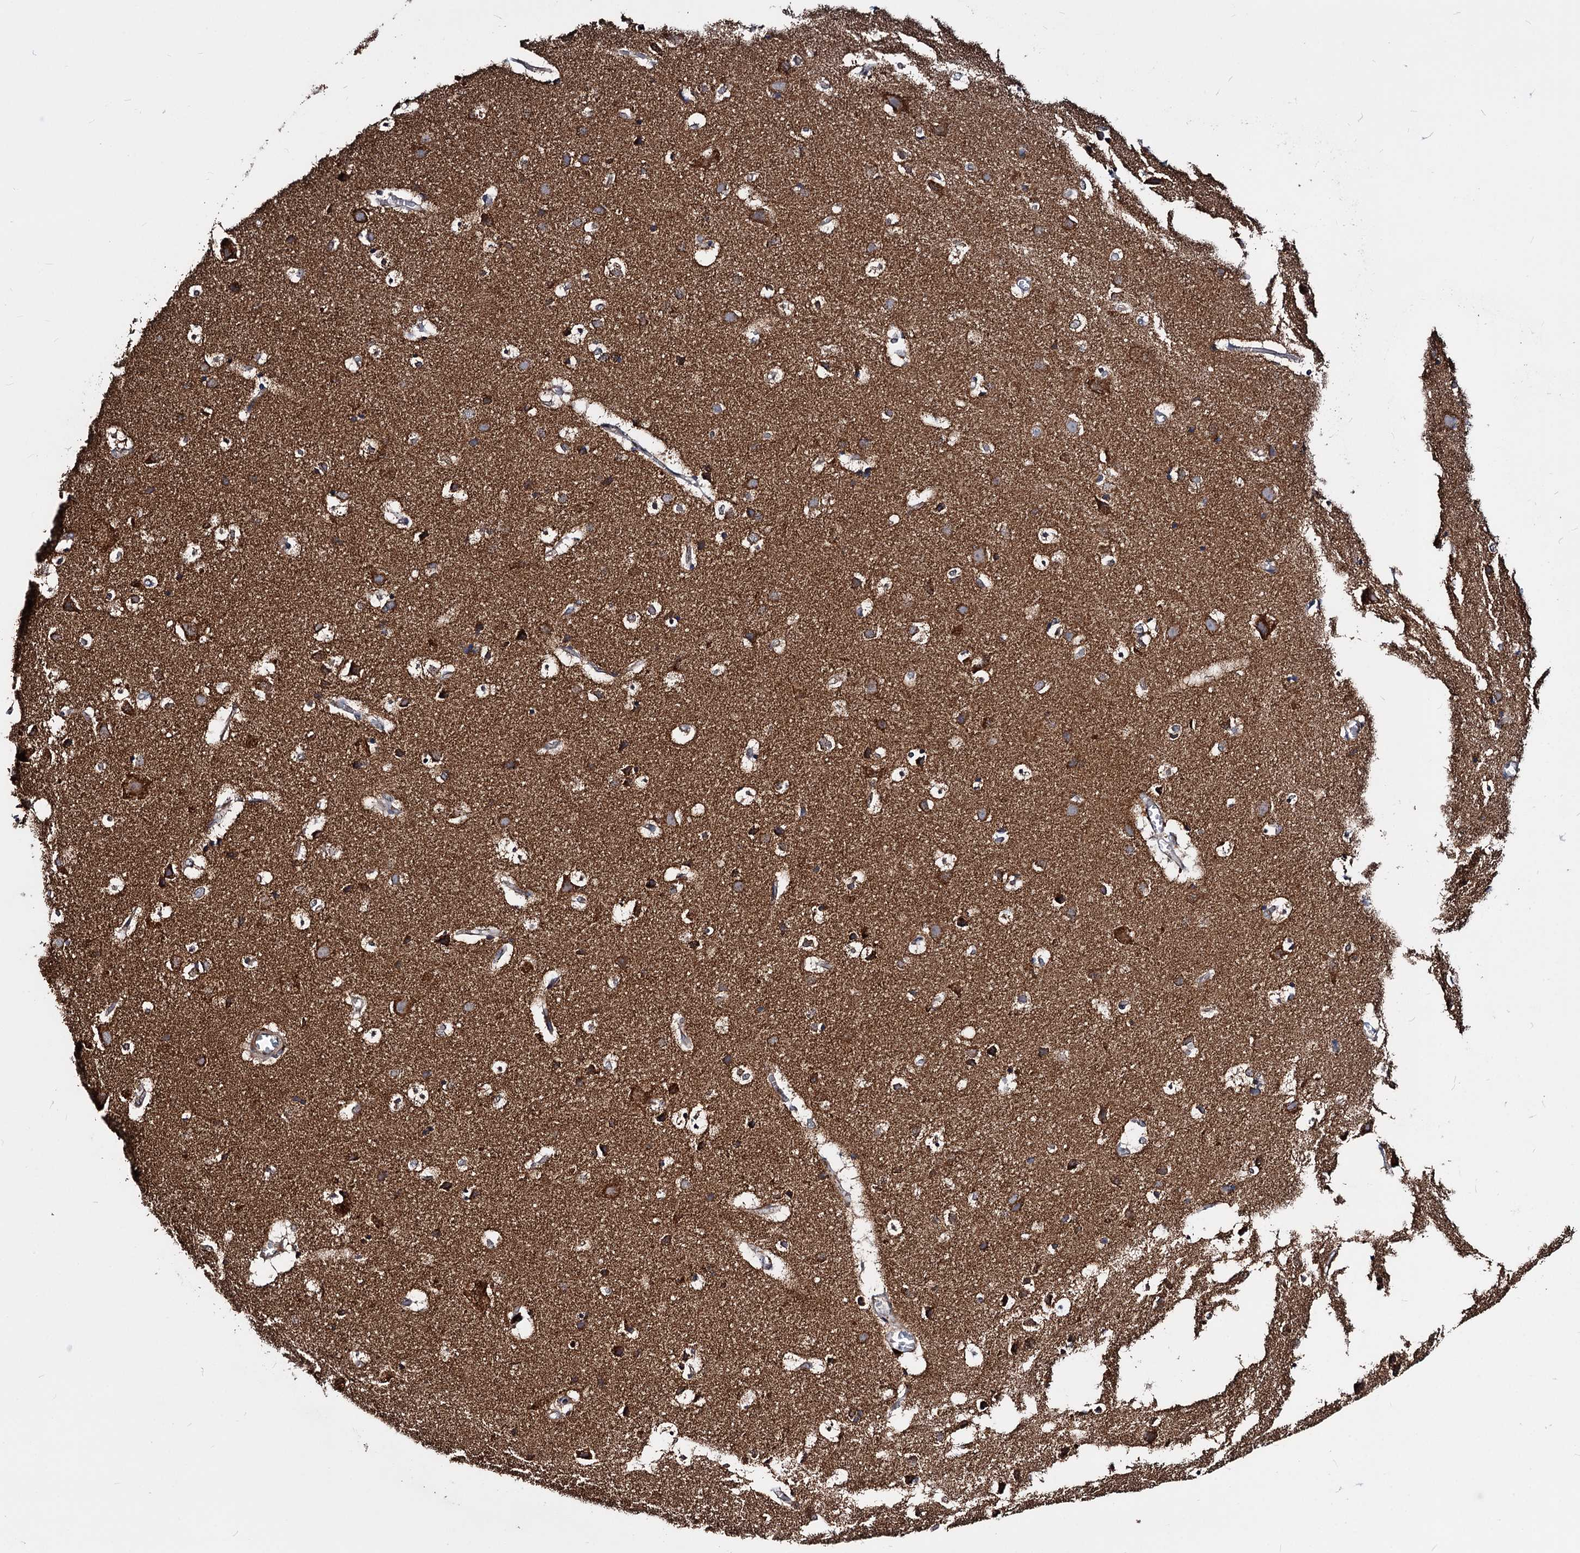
{"staining": {"intensity": "negative", "quantity": "none", "location": "none"}, "tissue": "cerebral cortex", "cell_type": "Endothelial cells", "image_type": "normal", "snomed": [{"axis": "morphology", "description": "Normal tissue, NOS"}, {"axis": "topography", "description": "Cerebral cortex"}], "caption": "IHC photomicrograph of normal human cerebral cortex stained for a protein (brown), which displays no positivity in endothelial cells. (IHC, brightfield microscopy, high magnification).", "gene": "CEP76", "patient": {"sex": "male", "age": 54}}